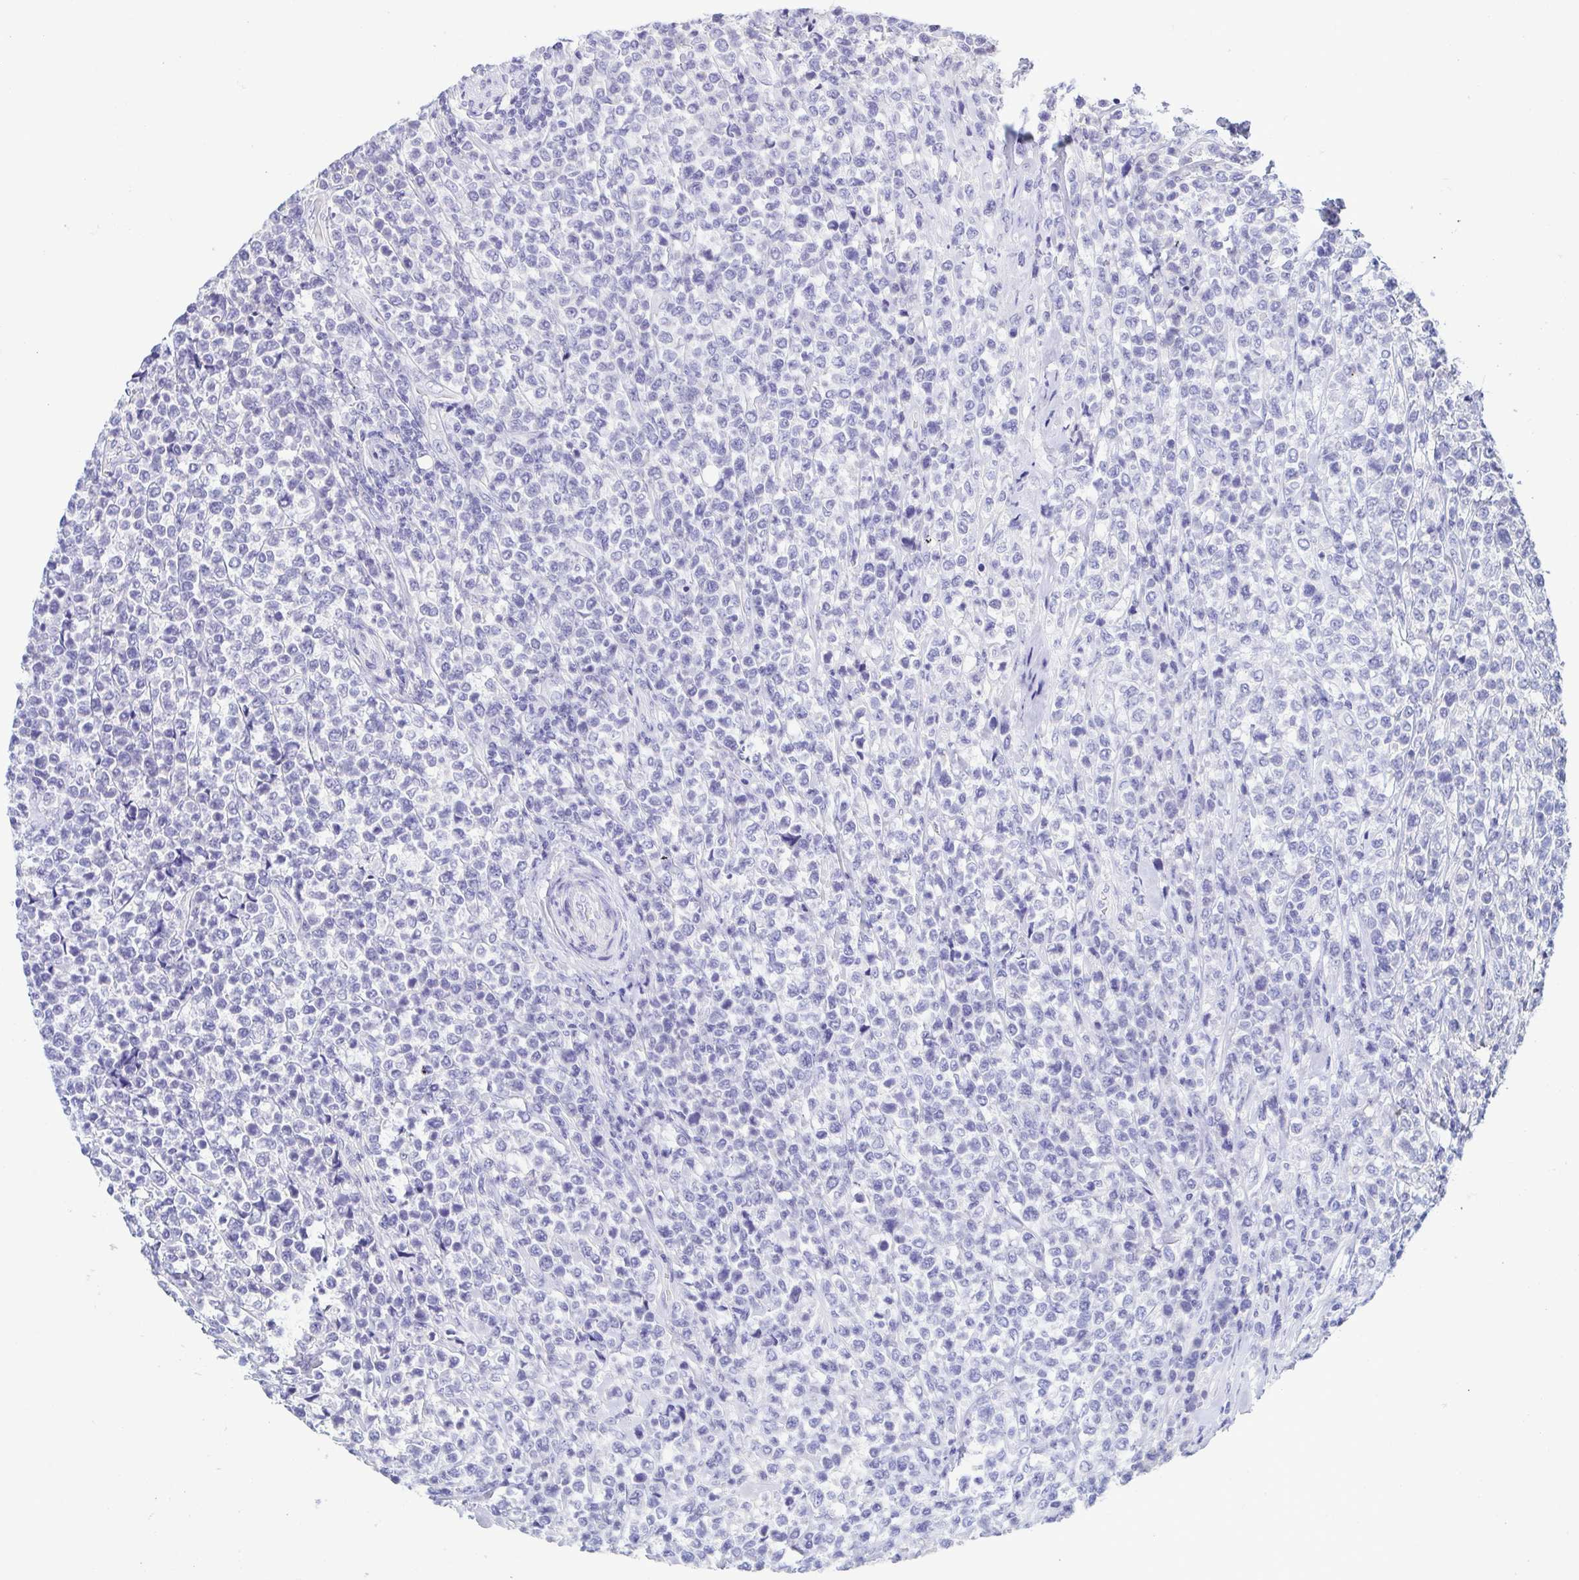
{"staining": {"intensity": "negative", "quantity": "none", "location": "none"}, "tissue": "lymphoma", "cell_type": "Tumor cells", "image_type": "cancer", "snomed": [{"axis": "morphology", "description": "Malignant lymphoma, non-Hodgkin's type, High grade"}, {"axis": "topography", "description": "Soft tissue"}], "caption": "Immunohistochemistry (IHC) of lymphoma displays no expression in tumor cells.", "gene": "TREH", "patient": {"sex": "female", "age": 56}}